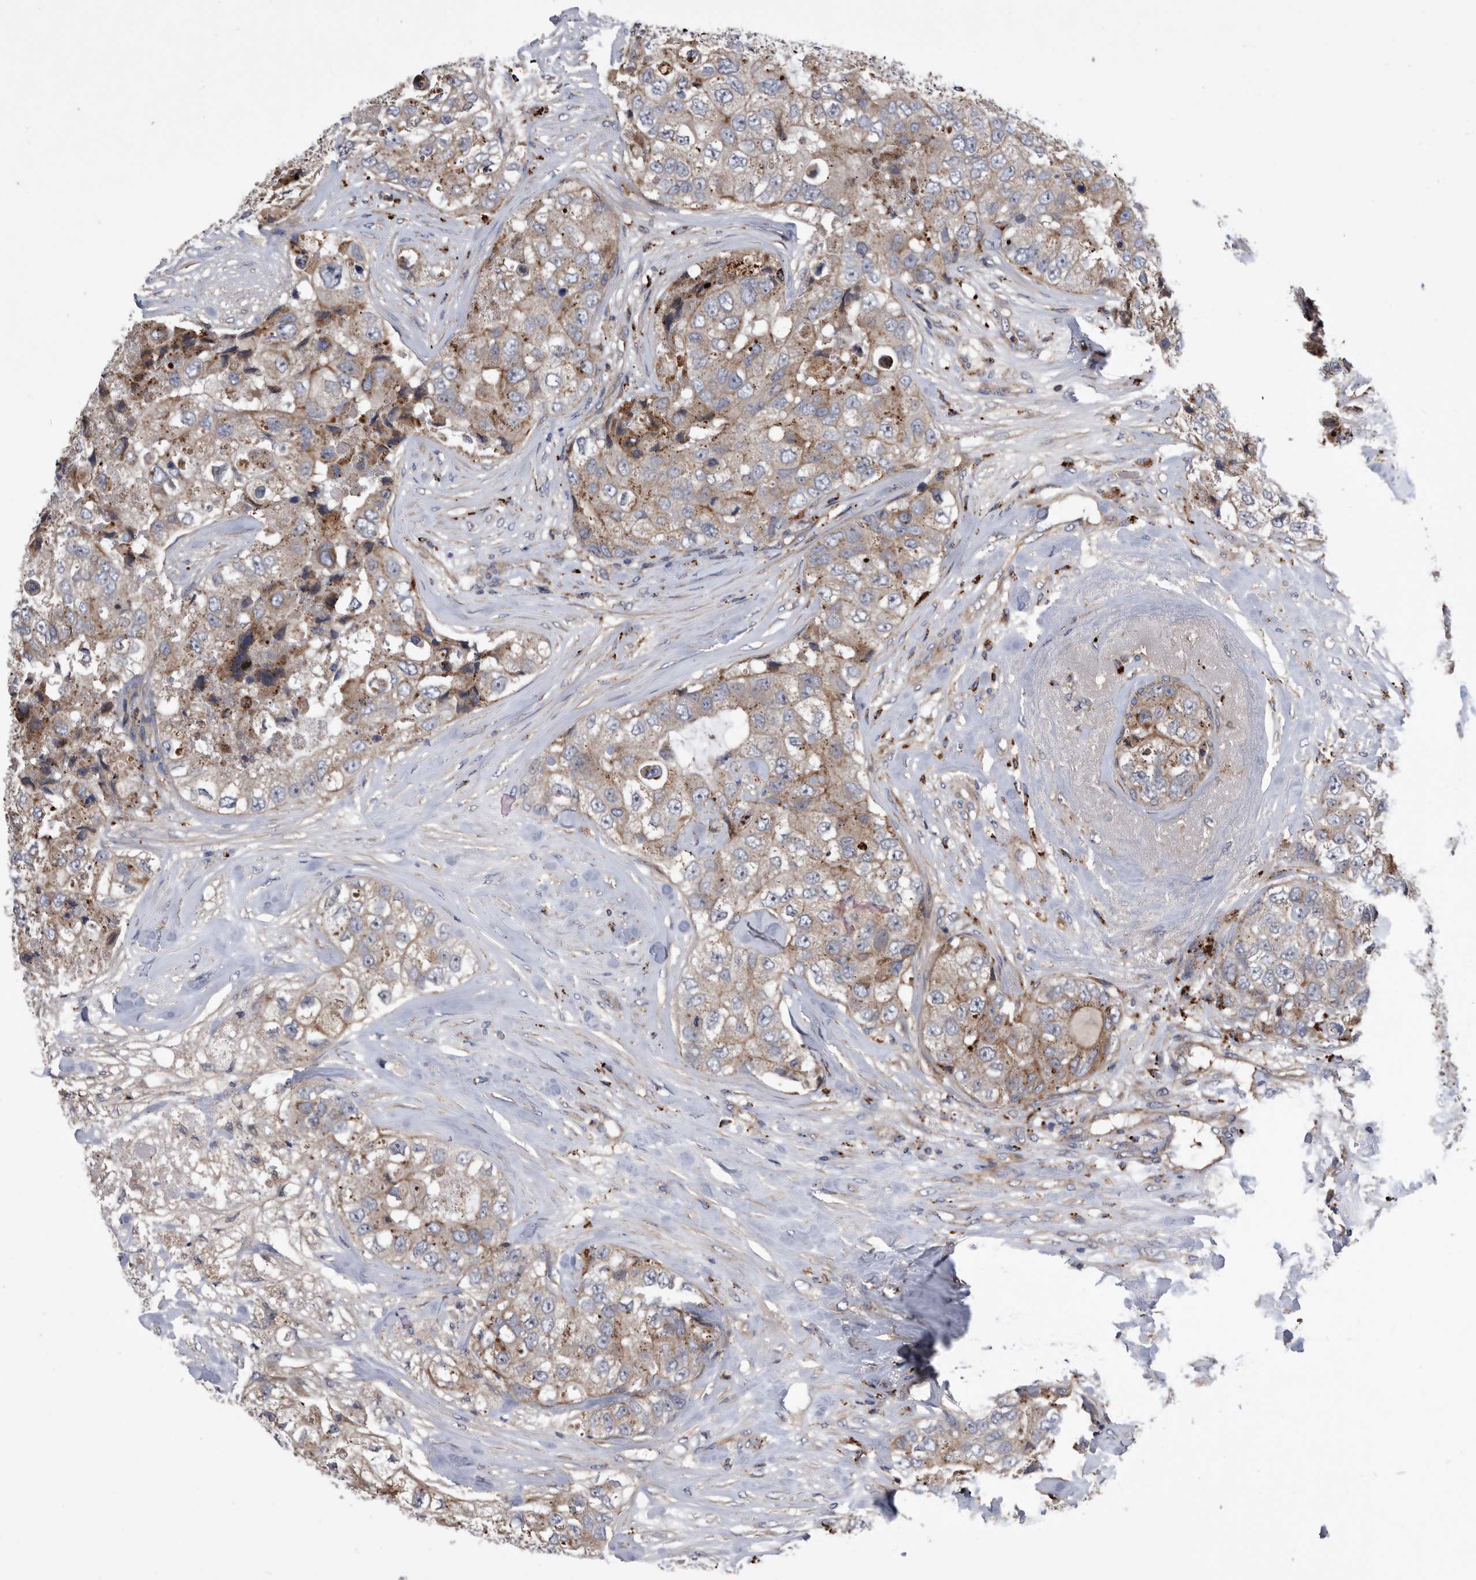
{"staining": {"intensity": "weak", "quantity": ">75%", "location": "cytoplasmic/membranous"}, "tissue": "breast cancer", "cell_type": "Tumor cells", "image_type": "cancer", "snomed": [{"axis": "morphology", "description": "Duct carcinoma"}, {"axis": "topography", "description": "Breast"}], "caption": "Invasive ductal carcinoma (breast) stained for a protein shows weak cytoplasmic/membranous positivity in tumor cells.", "gene": "BAIAP3", "patient": {"sex": "female", "age": 62}}